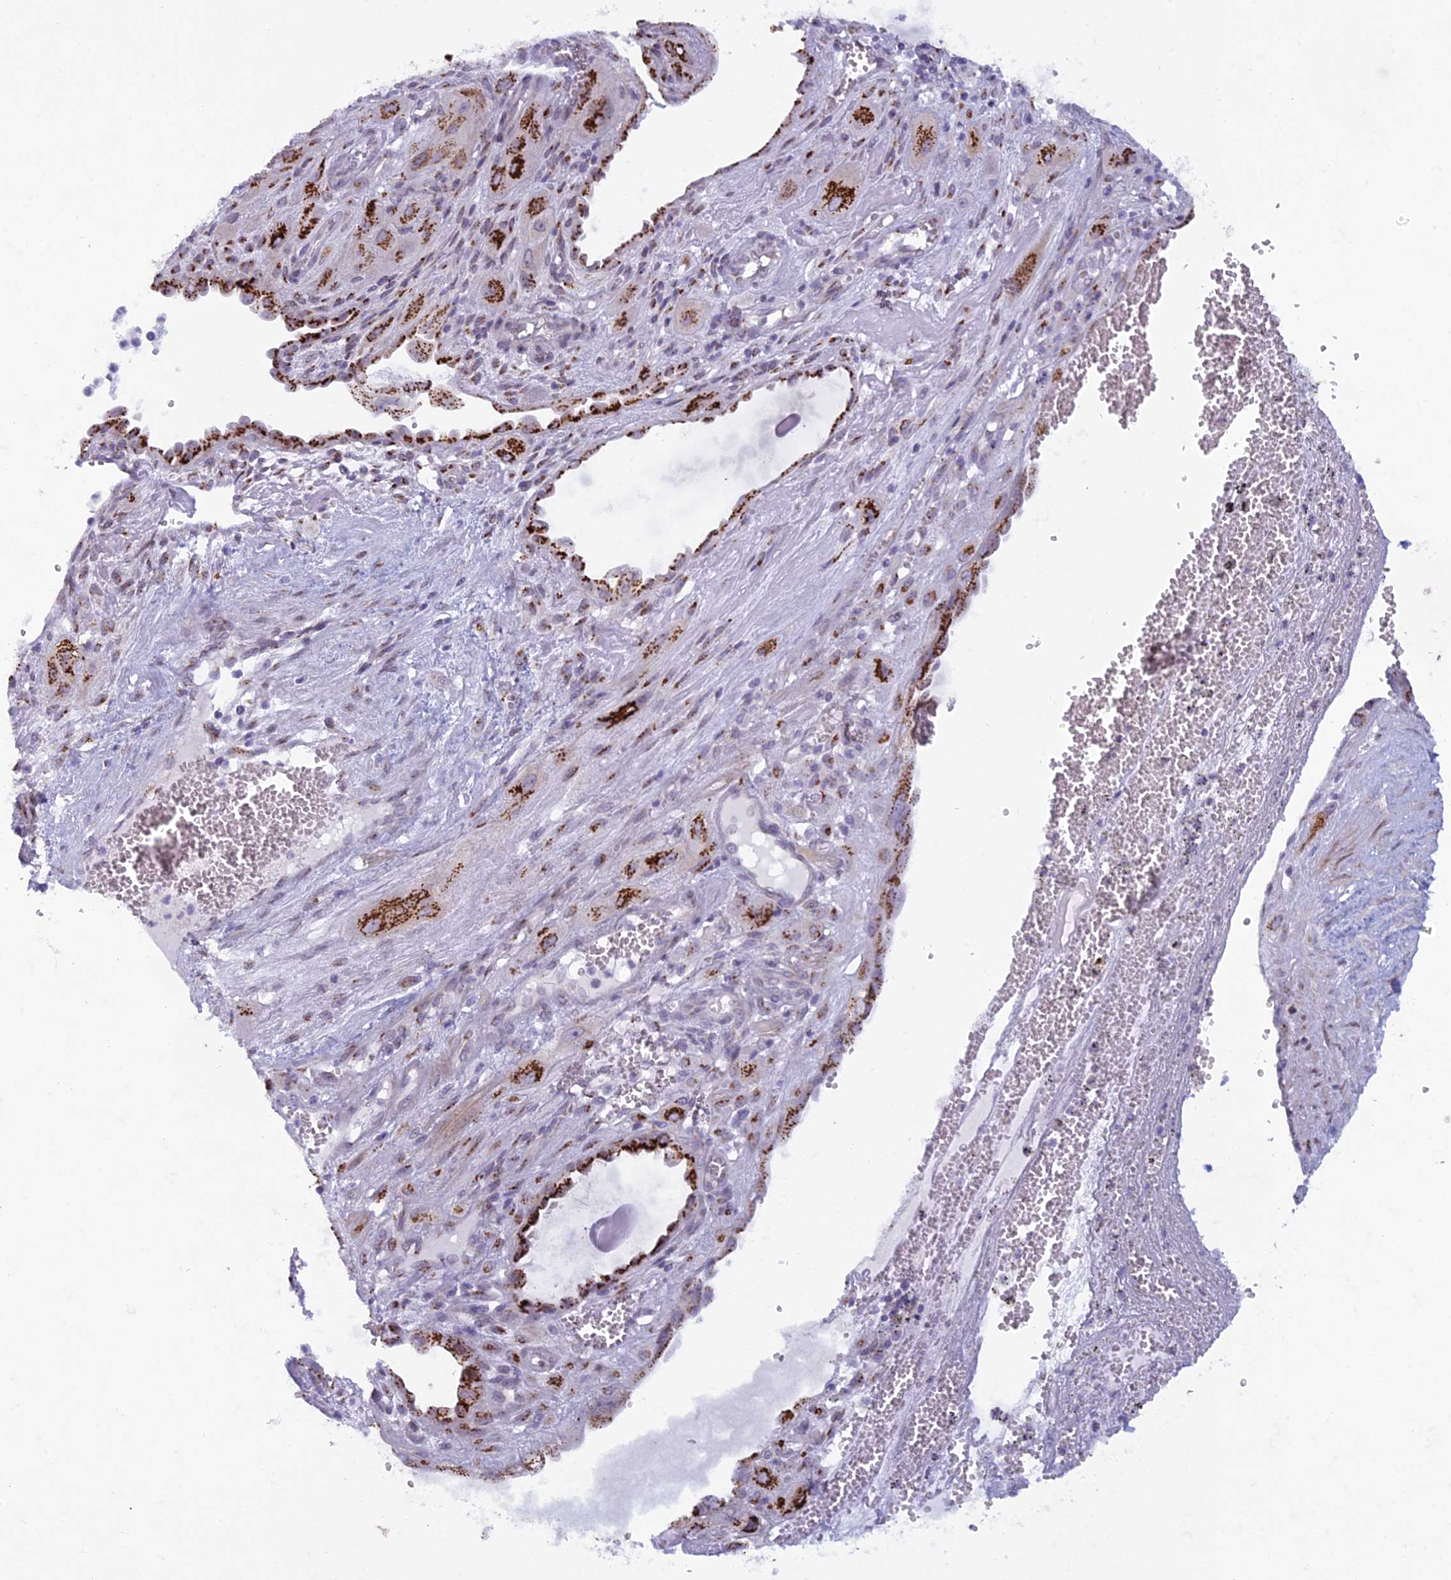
{"staining": {"intensity": "strong", "quantity": "25%-75%", "location": "cytoplasmic/membranous"}, "tissue": "cervical cancer", "cell_type": "Tumor cells", "image_type": "cancer", "snomed": [{"axis": "morphology", "description": "Squamous cell carcinoma, NOS"}, {"axis": "topography", "description": "Cervix"}], "caption": "Approximately 25%-75% of tumor cells in human cervical cancer show strong cytoplasmic/membranous protein staining as visualized by brown immunohistochemical staining.", "gene": "FAM3C", "patient": {"sex": "female", "age": 34}}